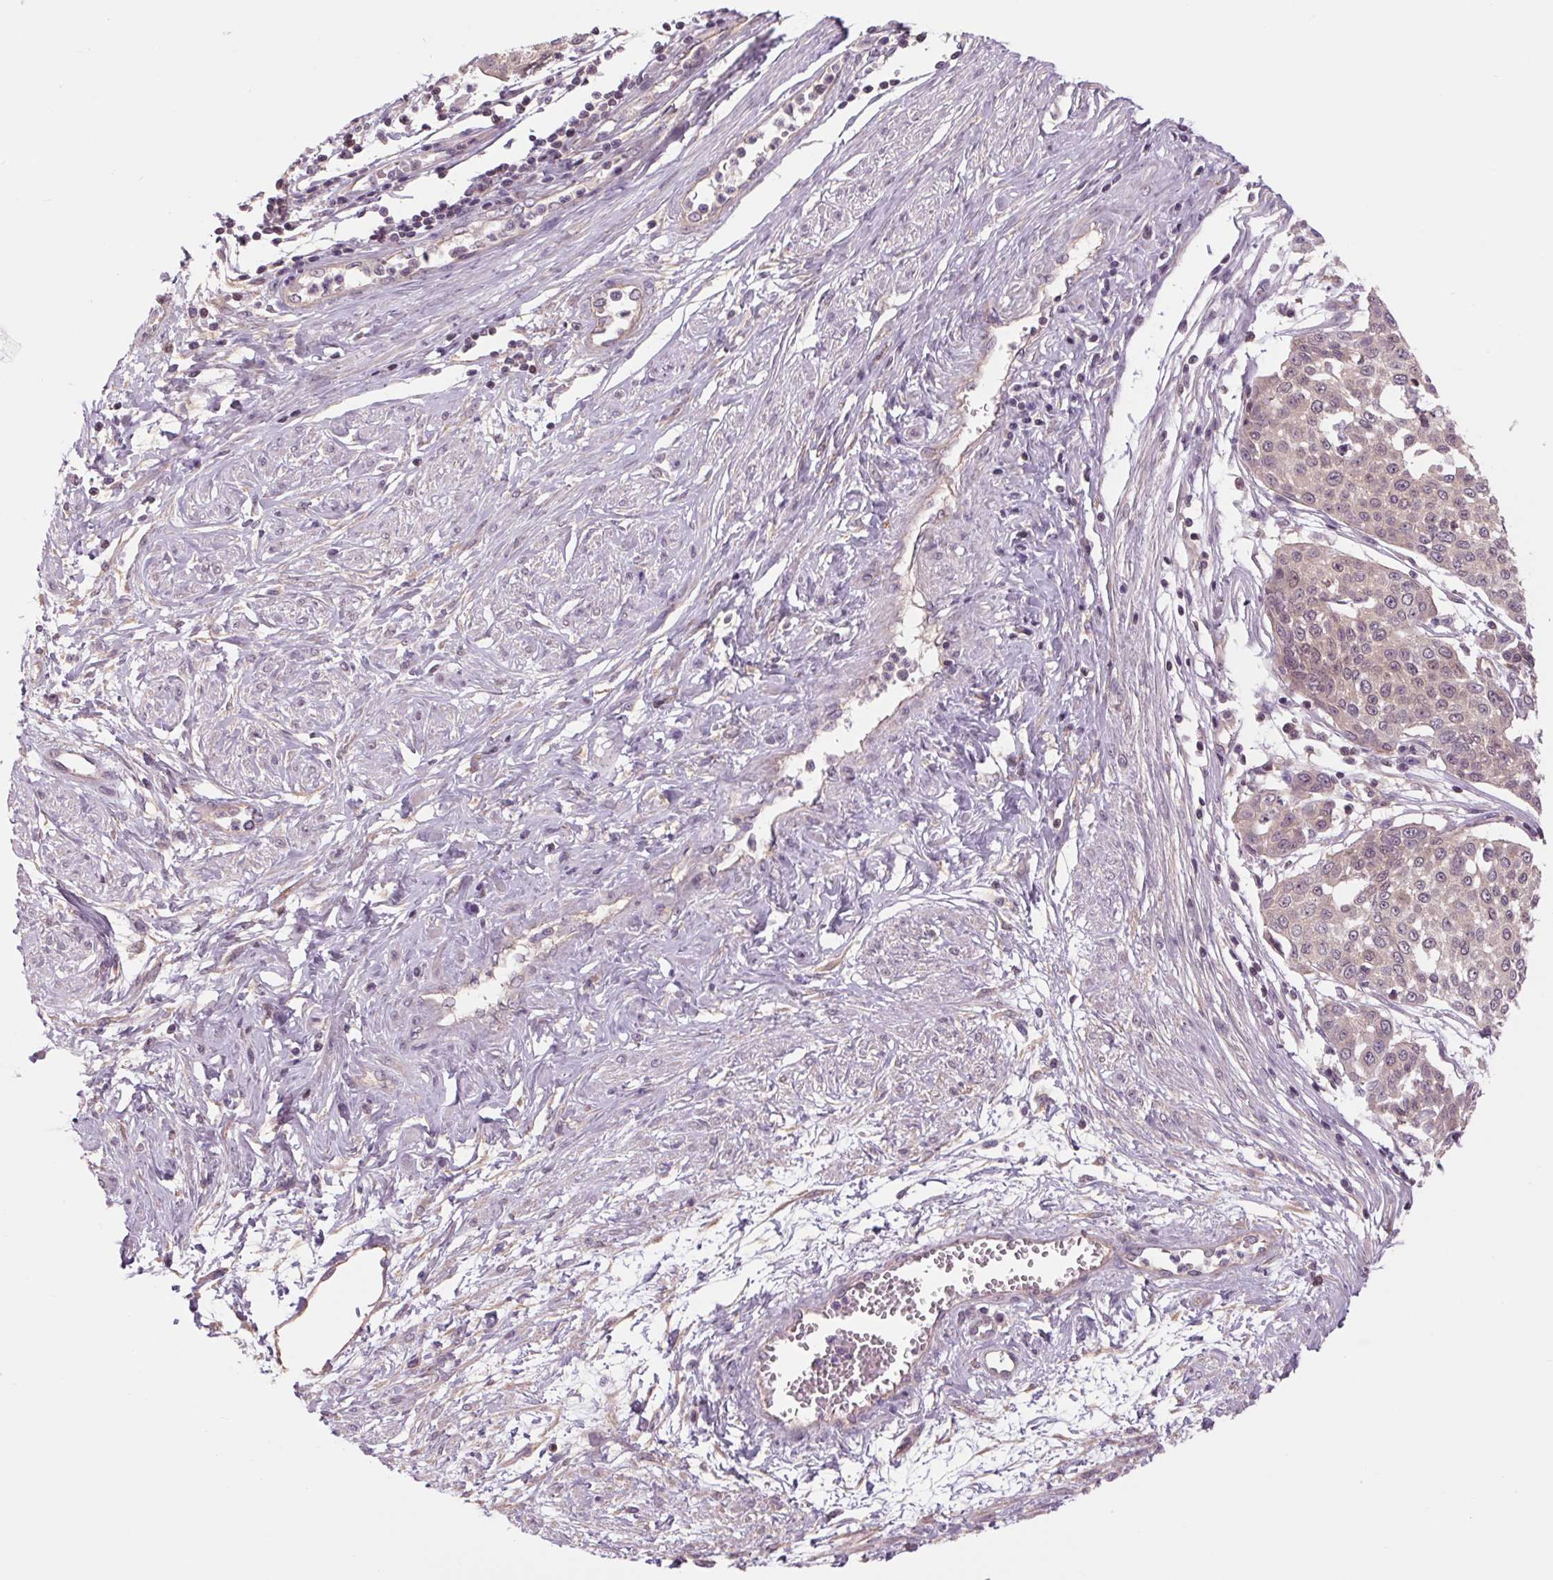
{"staining": {"intensity": "weak", "quantity": "<25%", "location": "cytoplasmic/membranous"}, "tissue": "cervical cancer", "cell_type": "Tumor cells", "image_type": "cancer", "snomed": [{"axis": "morphology", "description": "Squamous cell carcinoma, NOS"}, {"axis": "topography", "description": "Cervix"}], "caption": "Immunohistochemistry (IHC) image of neoplastic tissue: human cervical cancer stained with DAB (3,3'-diaminobenzidine) demonstrates no significant protein positivity in tumor cells.", "gene": "SH3RF2", "patient": {"sex": "female", "age": 34}}